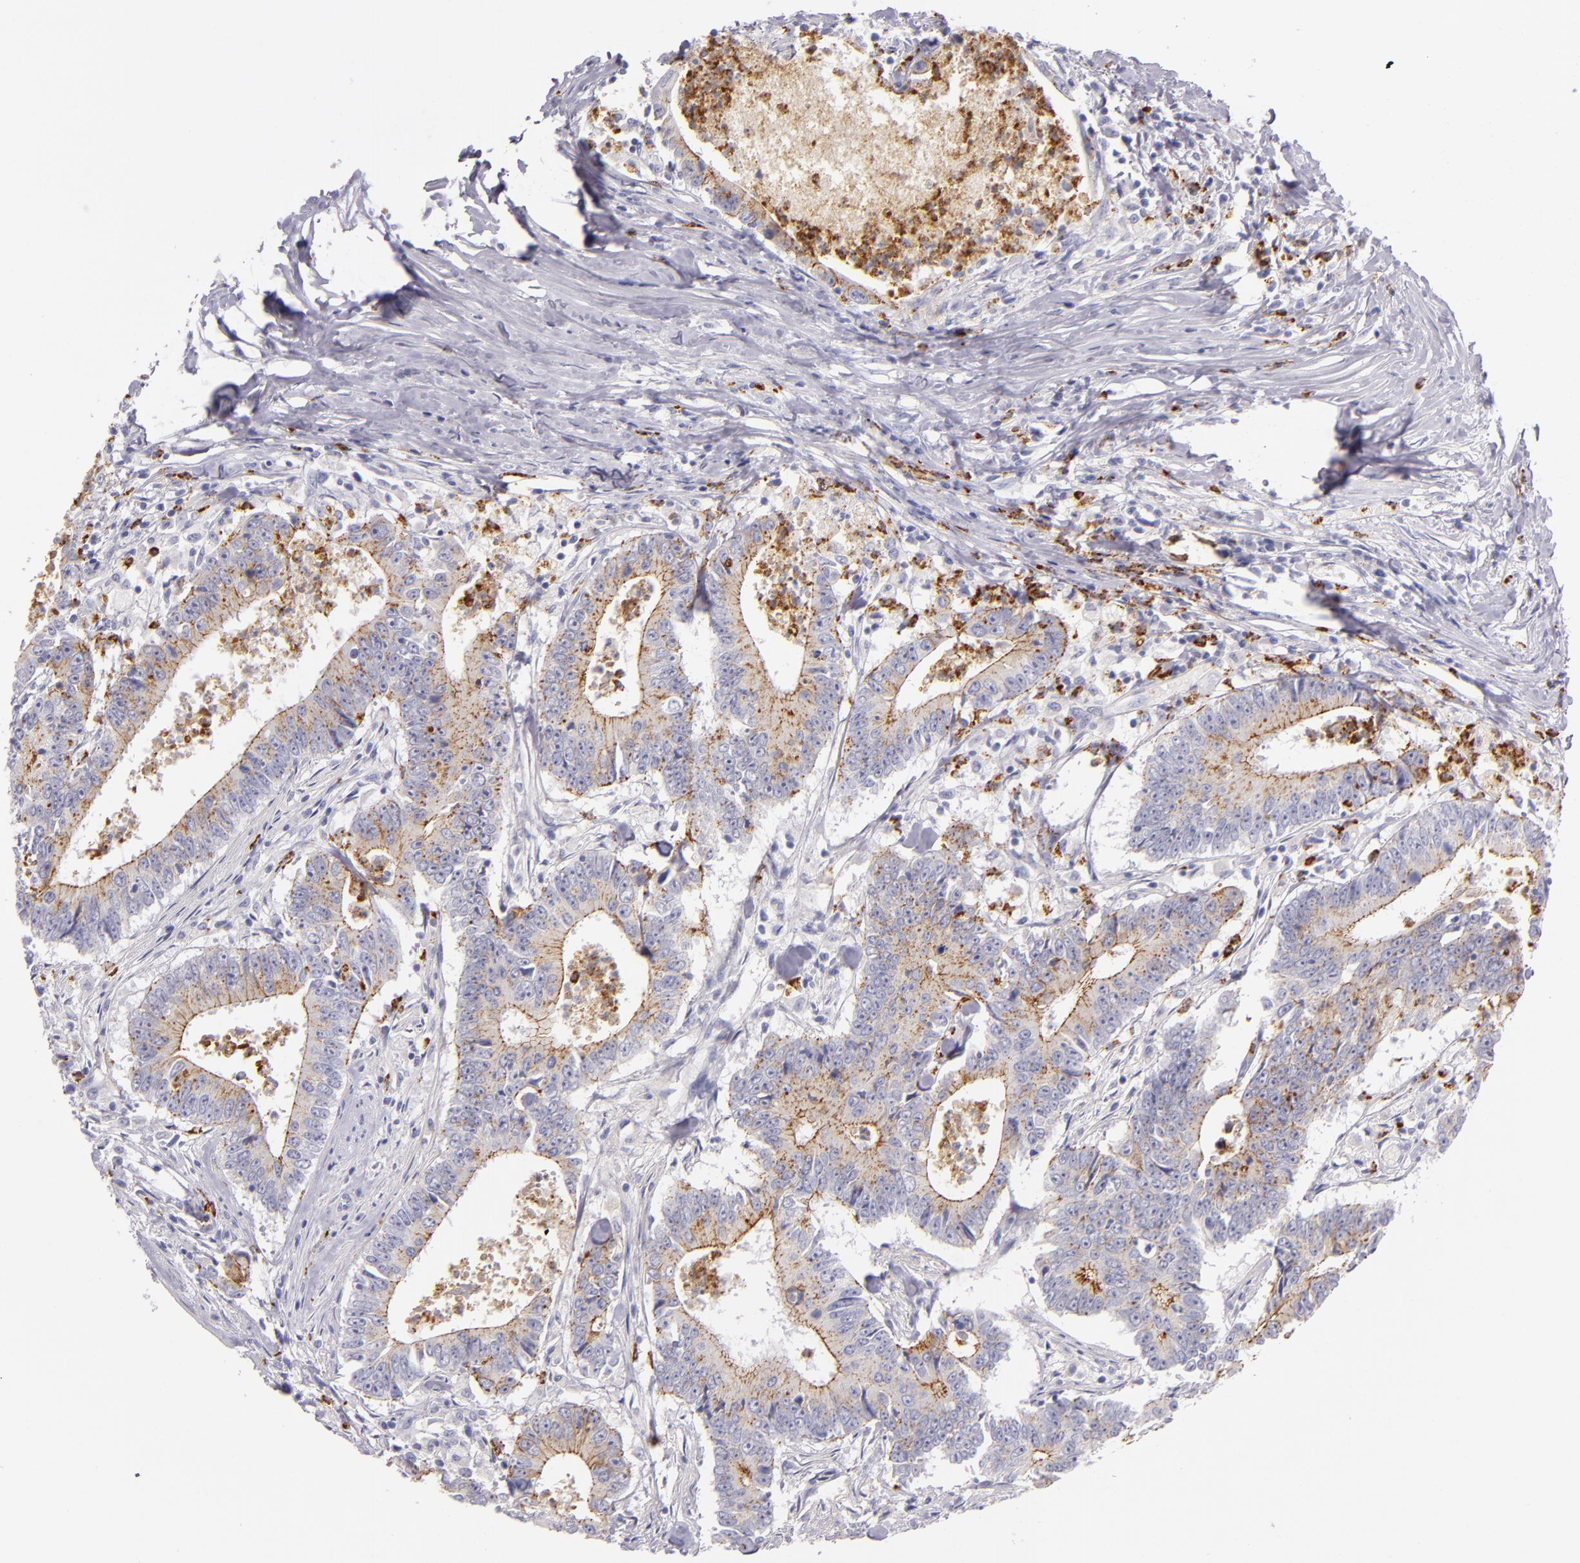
{"staining": {"intensity": "weak", "quantity": ">75%", "location": "cytoplasmic/membranous"}, "tissue": "colorectal cancer", "cell_type": "Tumor cells", "image_type": "cancer", "snomed": [{"axis": "morphology", "description": "Adenocarcinoma, NOS"}, {"axis": "topography", "description": "Colon"}], "caption": "Immunohistochemistry of human colorectal adenocarcinoma exhibits low levels of weak cytoplasmic/membranous expression in approximately >75% of tumor cells.", "gene": "CDH3", "patient": {"sex": "male", "age": 55}}